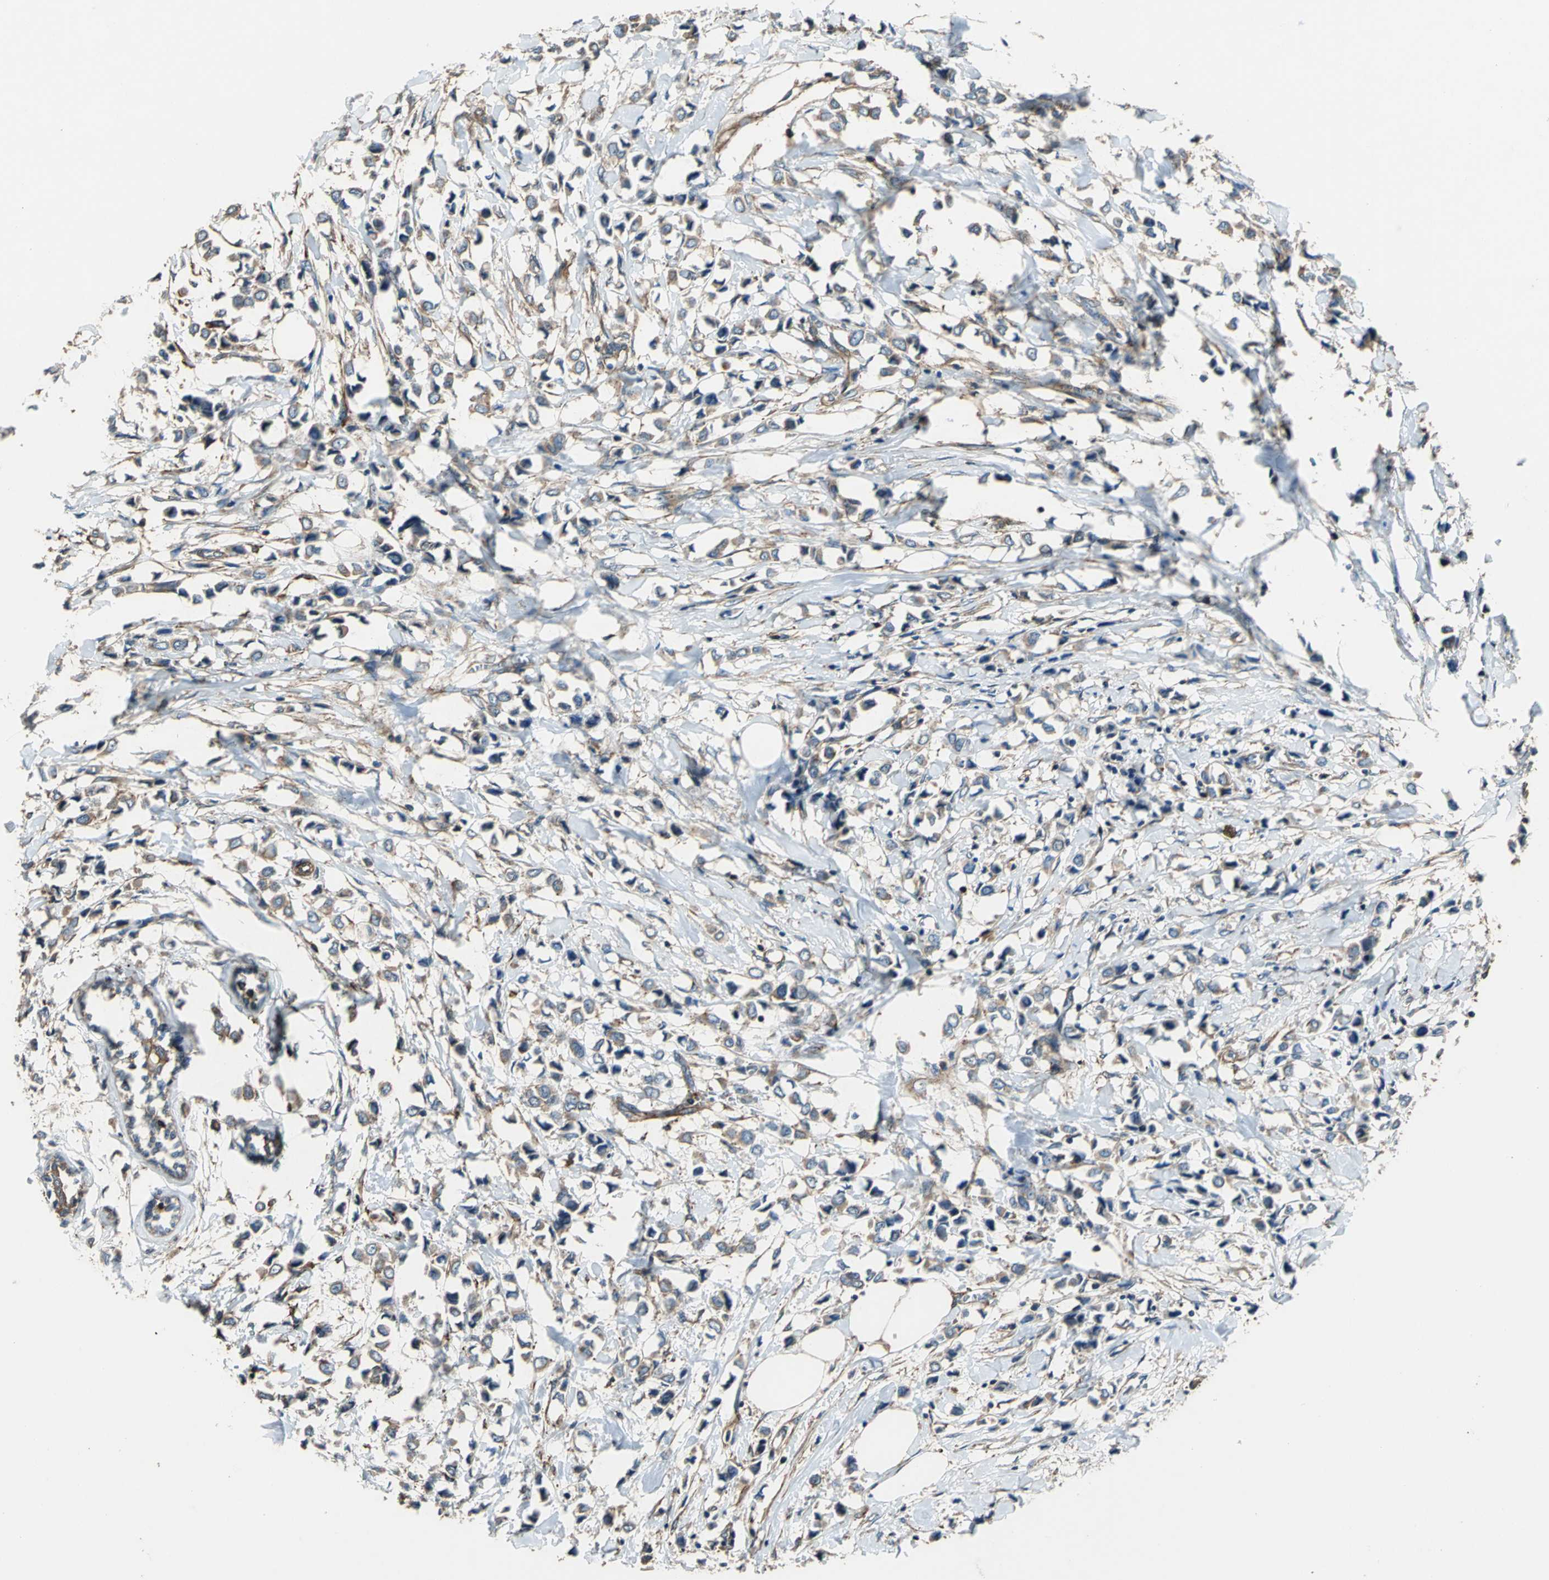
{"staining": {"intensity": "moderate", "quantity": ">75%", "location": "cytoplasmic/membranous"}, "tissue": "breast cancer", "cell_type": "Tumor cells", "image_type": "cancer", "snomed": [{"axis": "morphology", "description": "Lobular carcinoma"}, {"axis": "topography", "description": "Breast"}], "caption": "Human breast cancer stained with a brown dye displays moderate cytoplasmic/membranous positive staining in approximately >75% of tumor cells.", "gene": "PARVA", "patient": {"sex": "female", "age": 51}}